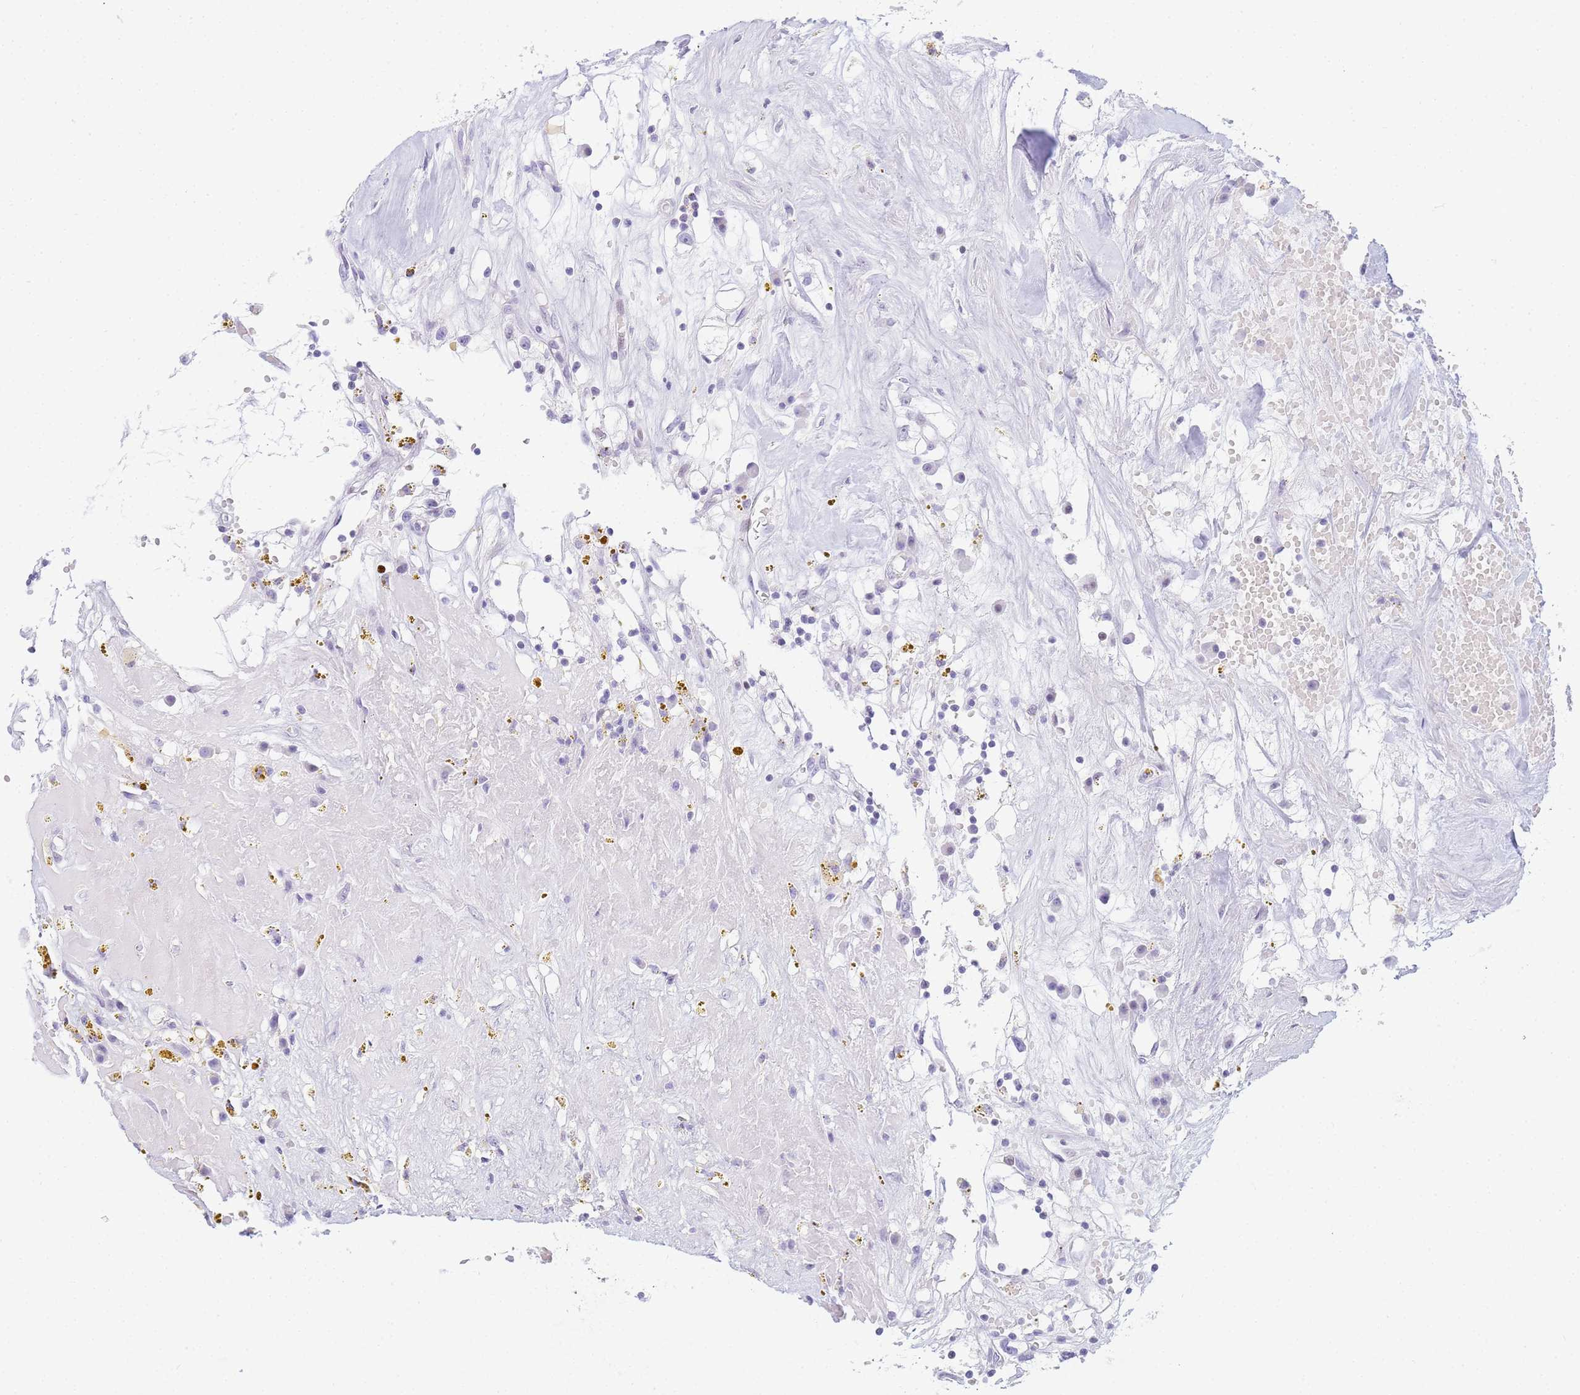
{"staining": {"intensity": "negative", "quantity": "none", "location": "none"}, "tissue": "renal cancer", "cell_type": "Tumor cells", "image_type": "cancer", "snomed": [{"axis": "morphology", "description": "Adenocarcinoma, NOS"}, {"axis": "topography", "description": "Kidney"}], "caption": "High power microscopy photomicrograph of an immunohistochemistry micrograph of renal cancer, revealing no significant positivity in tumor cells.", "gene": "SNX20", "patient": {"sex": "male", "age": 56}}